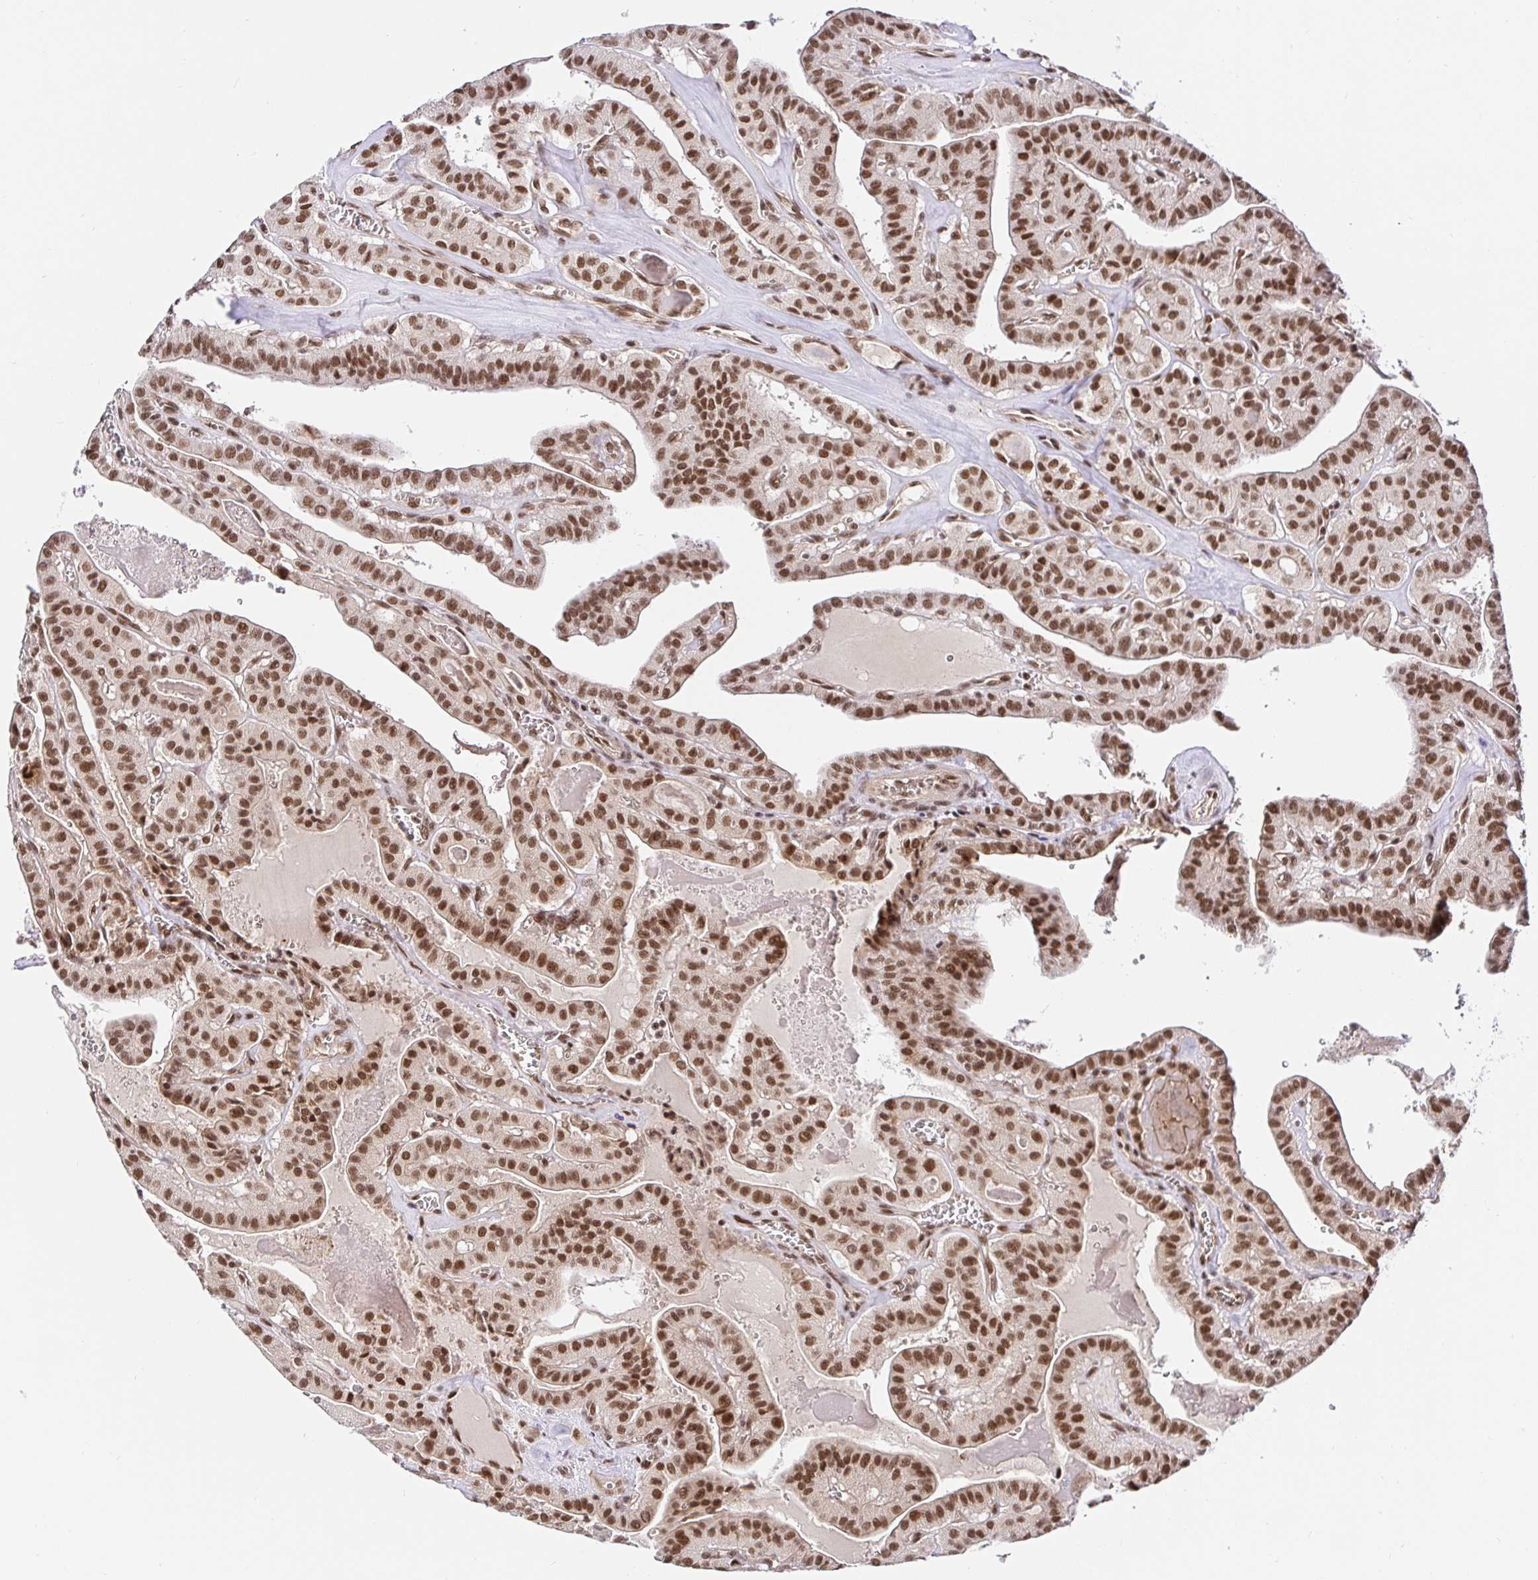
{"staining": {"intensity": "strong", "quantity": ">75%", "location": "nuclear"}, "tissue": "thyroid cancer", "cell_type": "Tumor cells", "image_type": "cancer", "snomed": [{"axis": "morphology", "description": "Papillary adenocarcinoma, NOS"}, {"axis": "topography", "description": "Thyroid gland"}], "caption": "High-power microscopy captured an immunohistochemistry micrograph of thyroid papillary adenocarcinoma, revealing strong nuclear staining in approximately >75% of tumor cells.", "gene": "USF1", "patient": {"sex": "male", "age": 52}}